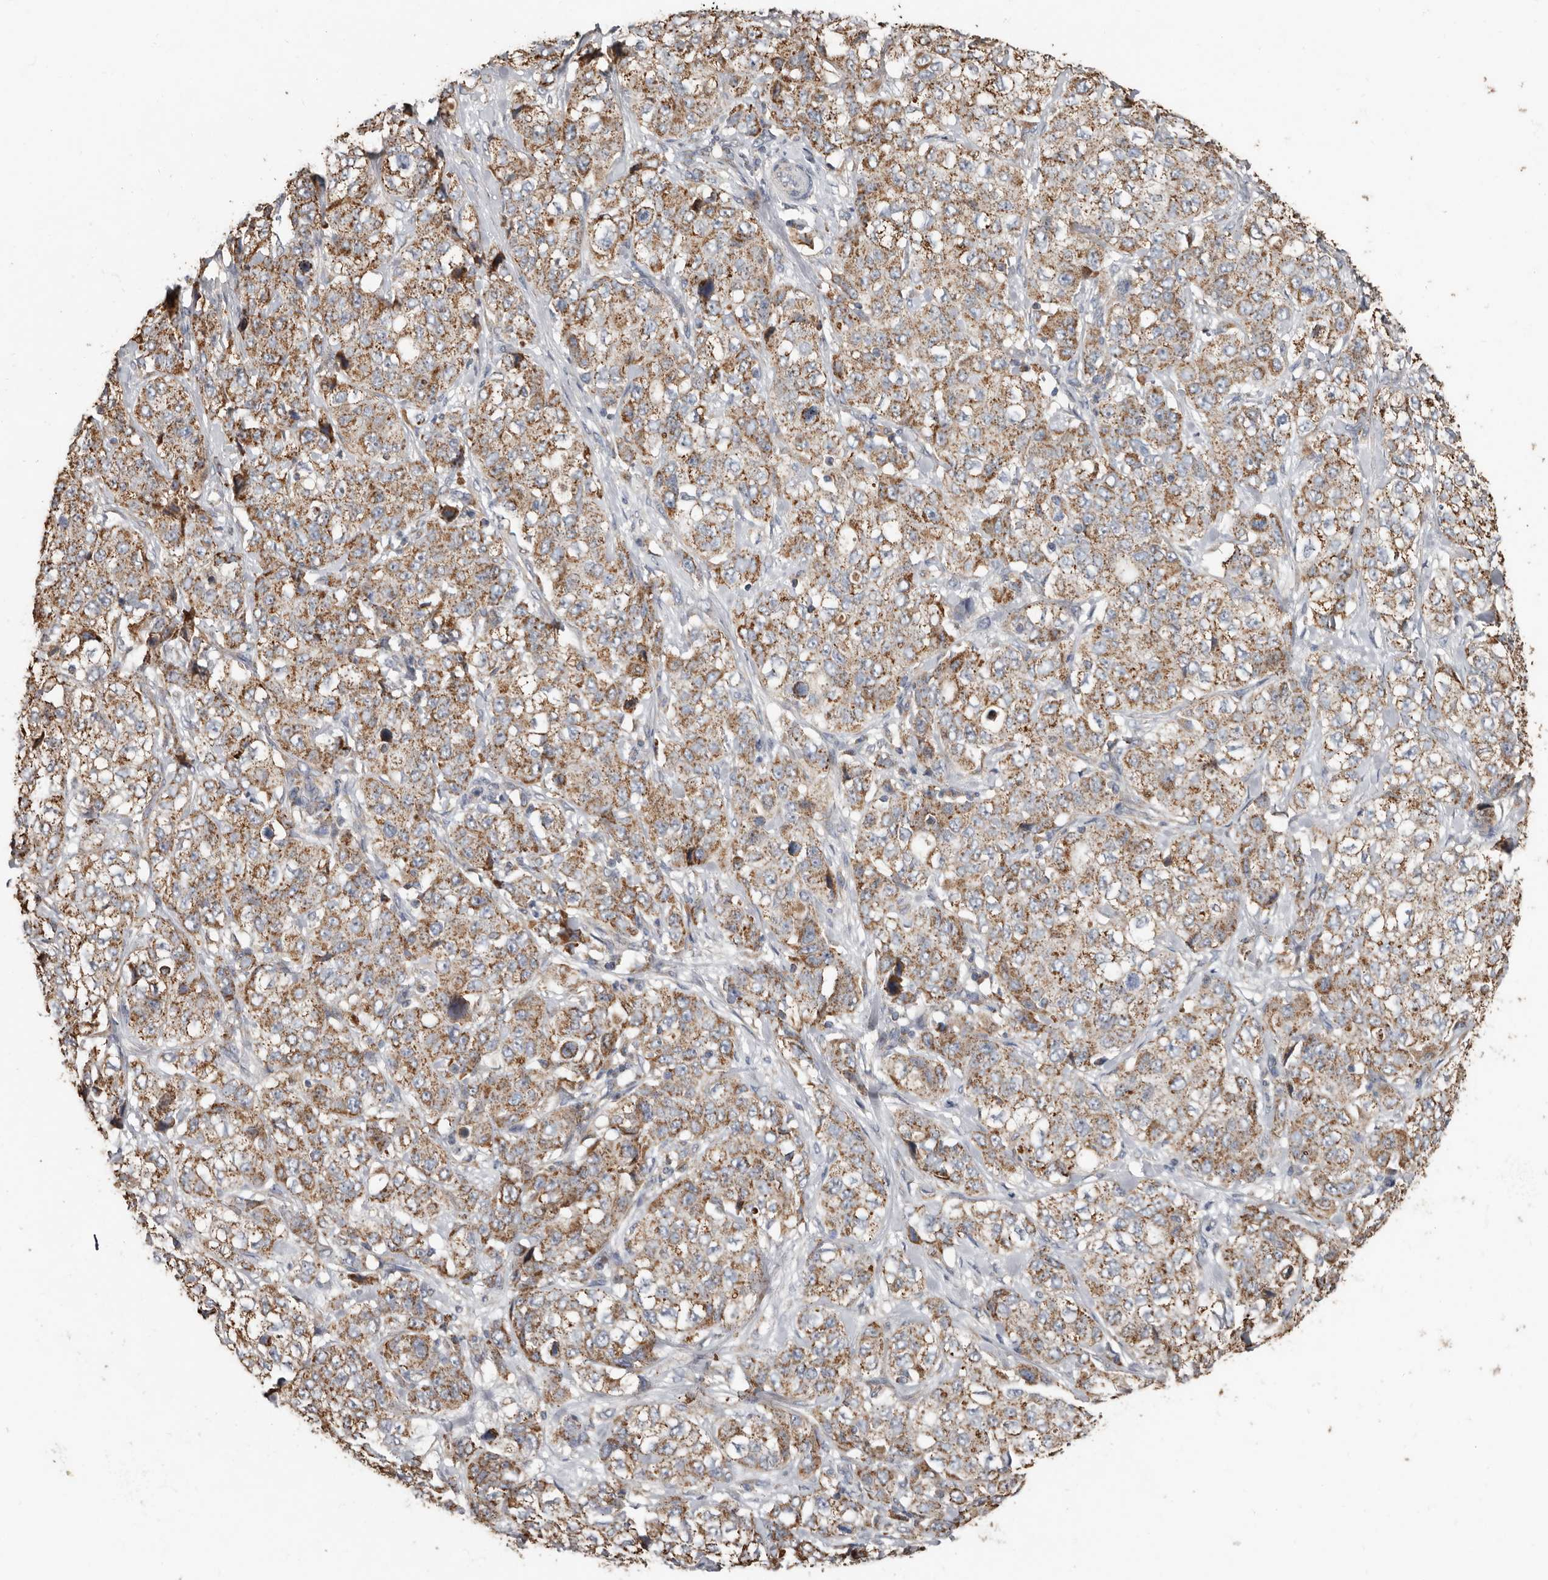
{"staining": {"intensity": "moderate", "quantity": ">75%", "location": "cytoplasmic/membranous"}, "tissue": "stomach cancer", "cell_type": "Tumor cells", "image_type": "cancer", "snomed": [{"axis": "morphology", "description": "Adenocarcinoma, NOS"}, {"axis": "topography", "description": "Stomach"}], "caption": "Tumor cells show moderate cytoplasmic/membranous positivity in about >75% of cells in stomach cancer. The staining is performed using DAB (3,3'-diaminobenzidine) brown chromogen to label protein expression. The nuclei are counter-stained blue using hematoxylin.", "gene": "KIF26B", "patient": {"sex": "male", "age": 48}}